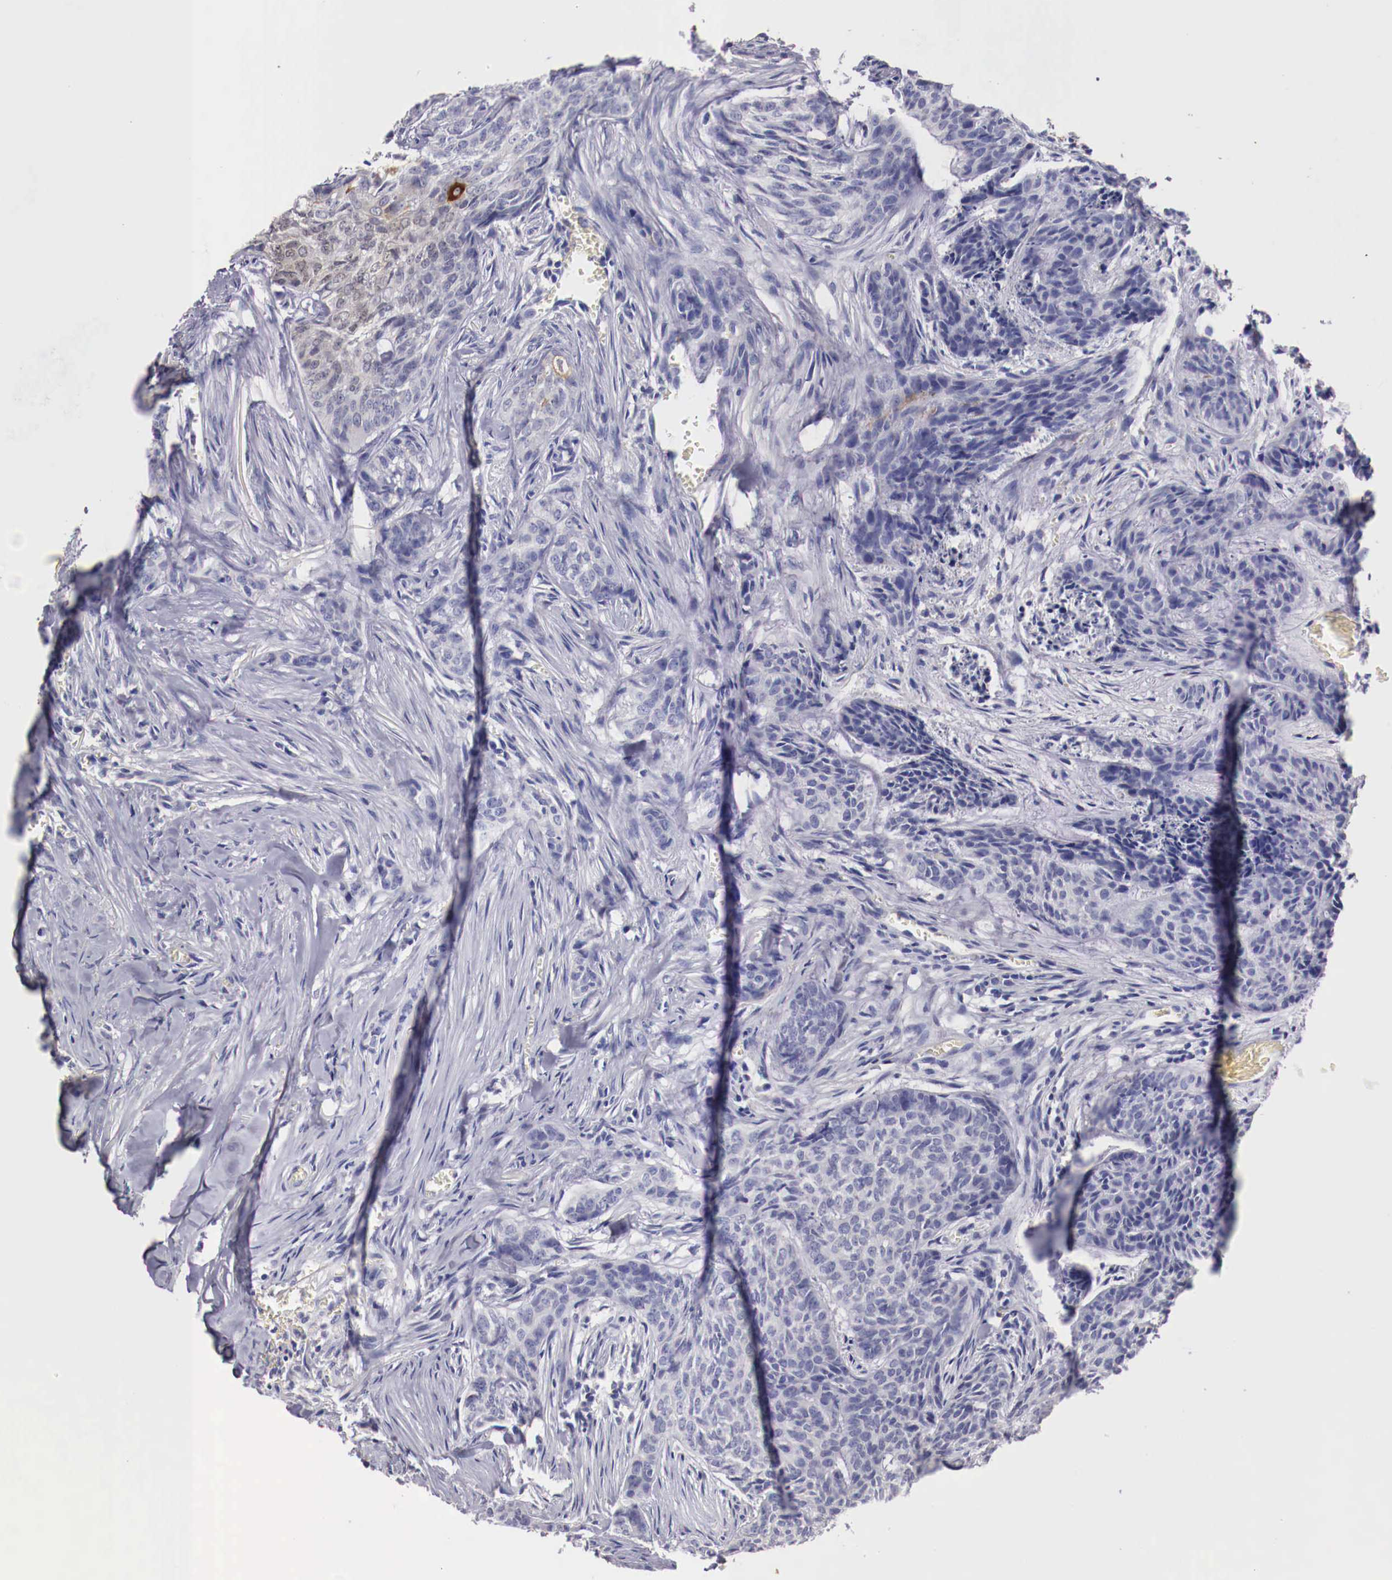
{"staining": {"intensity": "negative", "quantity": "none", "location": "none"}, "tissue": "skin cancer", "cell_type": "Tumor cells", "image_type": "cancer", "snomed": [{"axis": "morphology", "description": "Normal tissue, NOS"}, {"axis": "morphology", "description": "Basal cell carcinoma"}, {"axis": "topography", "description": "Skin"}], "caption": "This is an immunohistochemistry micrograph of human skin cancer (basal cell carcinoma). There is no positivity in tumor cells.", "gene": "PITPNA", "patient": {"sex": "female", "age": 65}}